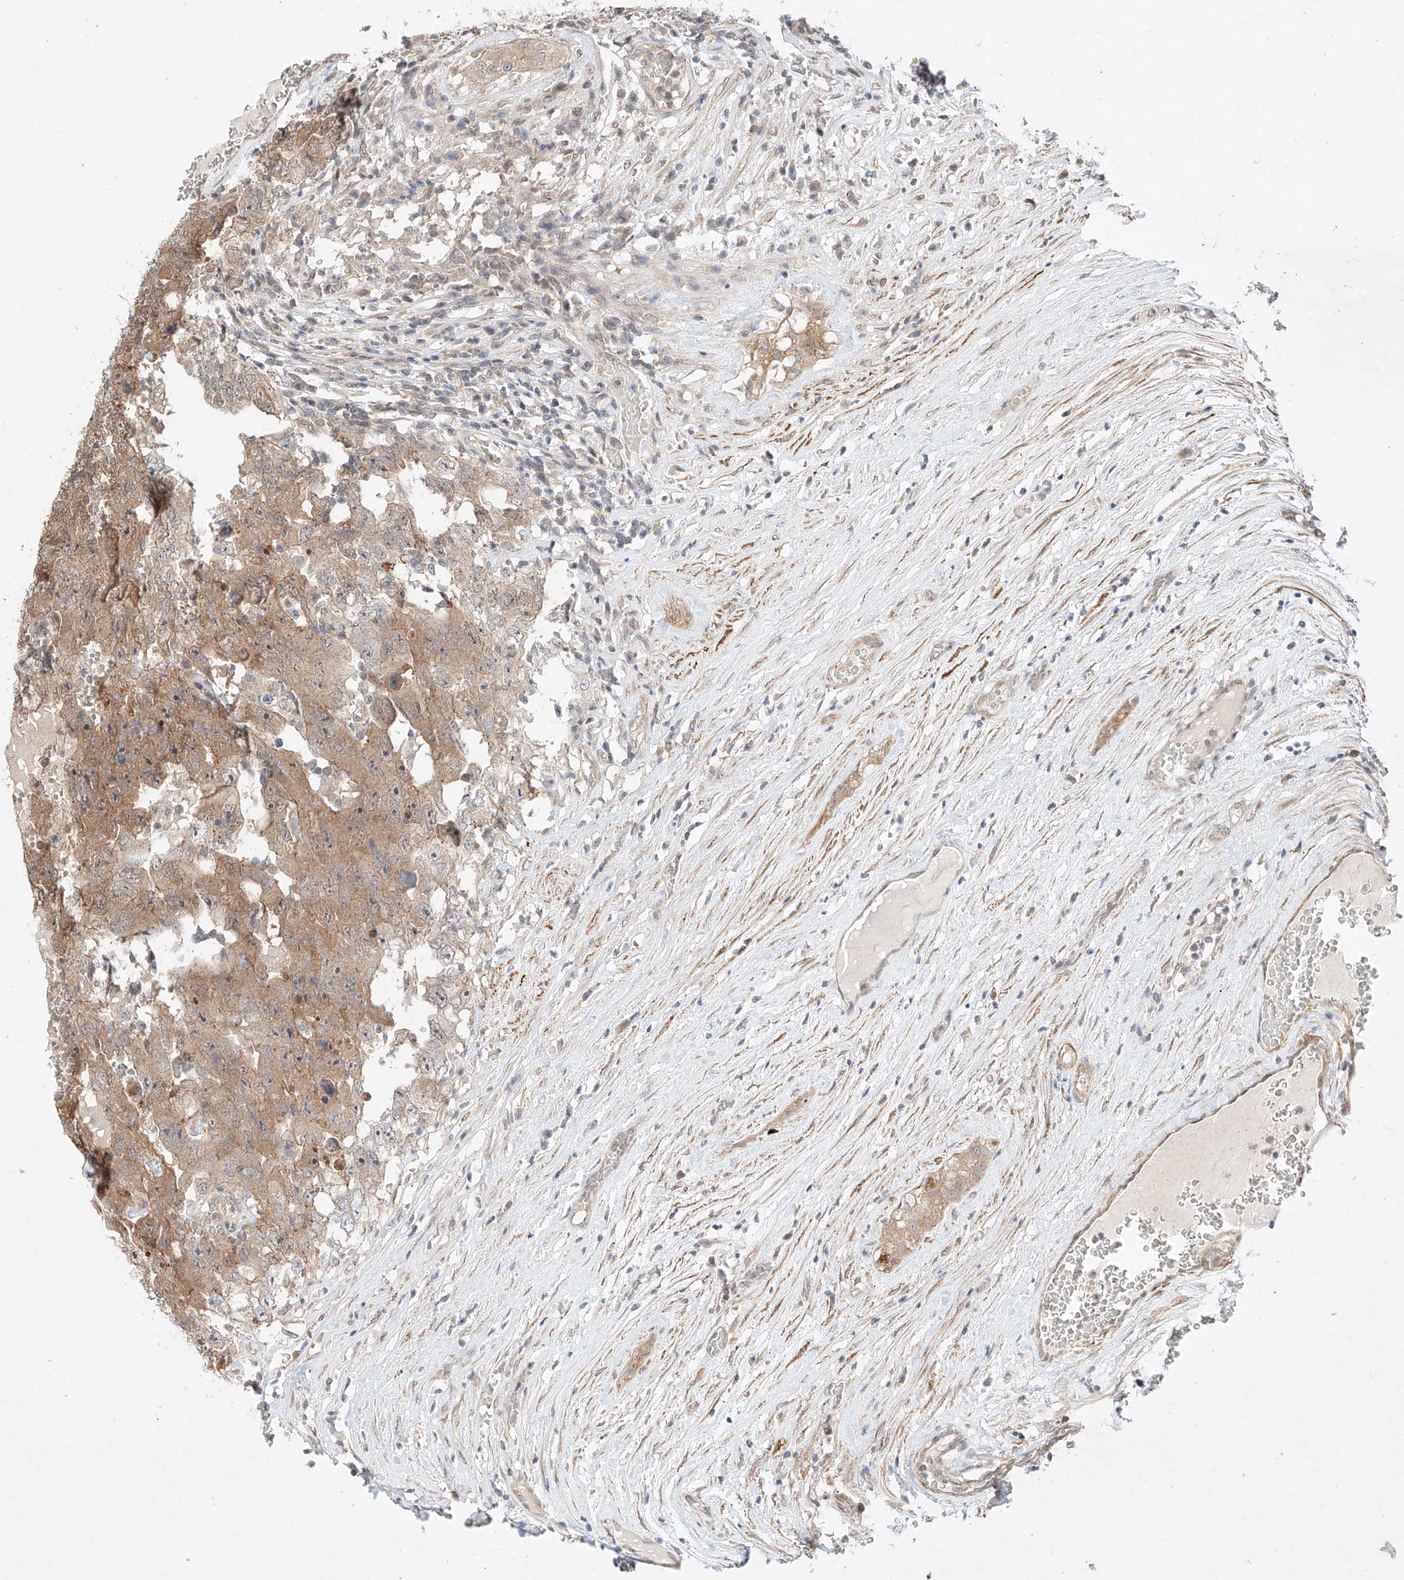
{"staining": {"intensity": "weak", "quantity": ">75%", "location": "cytoplasmic/membranous"}, "tissue": "testis cancer", "cell_type": "Tumor cells", "image_type": "cancer", "snomed": [{"axis": "morphology", "description": "Carcinoma, Embryonal, NOS"}, {"axis": "topography", "description": "Testis"}], "caption": "Testis embryonal carcinoma tissue displays weak cytoplasmic/membranous positivity in about >75% of tumor cells, visualized by immunohistochemistry.", "gene": "TSR2", "patient": {"sex": "male", "age": 26}}